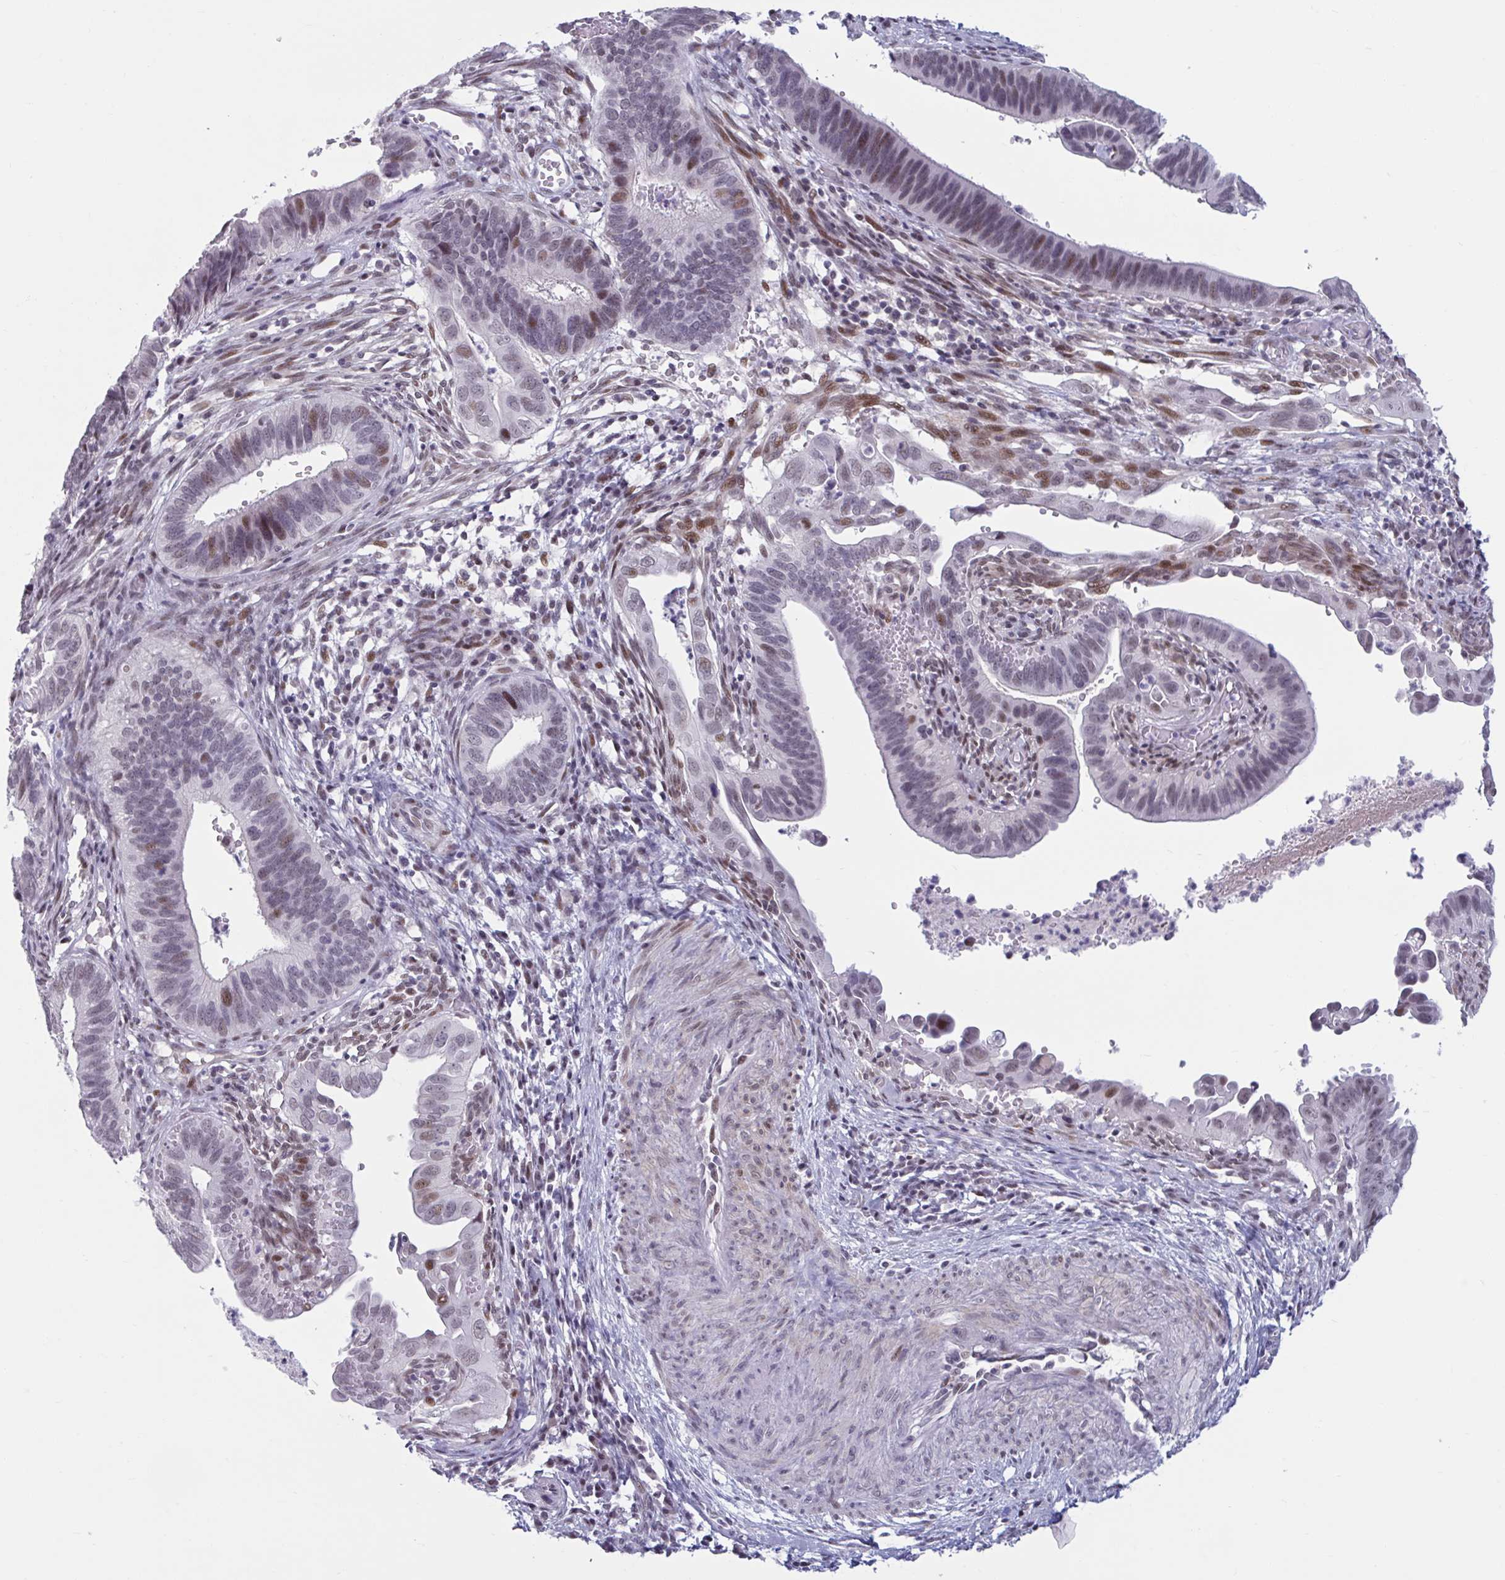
{"staining": {"intensity": "moderate", "quantity": "<25%", "location": "nuclear"}, "tissue": "cervical cancer", "cell_type": "Tumor cells", "image_type": "cancer", "snomed": [{"axis": "morphology", "description": "Adenocarcinoma, NOS"}, {"axis": "topography", "description": "Cervix"}], "caption": "Tumor cells demonstrate low levels of moderate nuclear expression in approximately <25% of cells in cervical cancer.", "gene": "HSD17B6", "patient": {"sex": "female", "age": 42}}